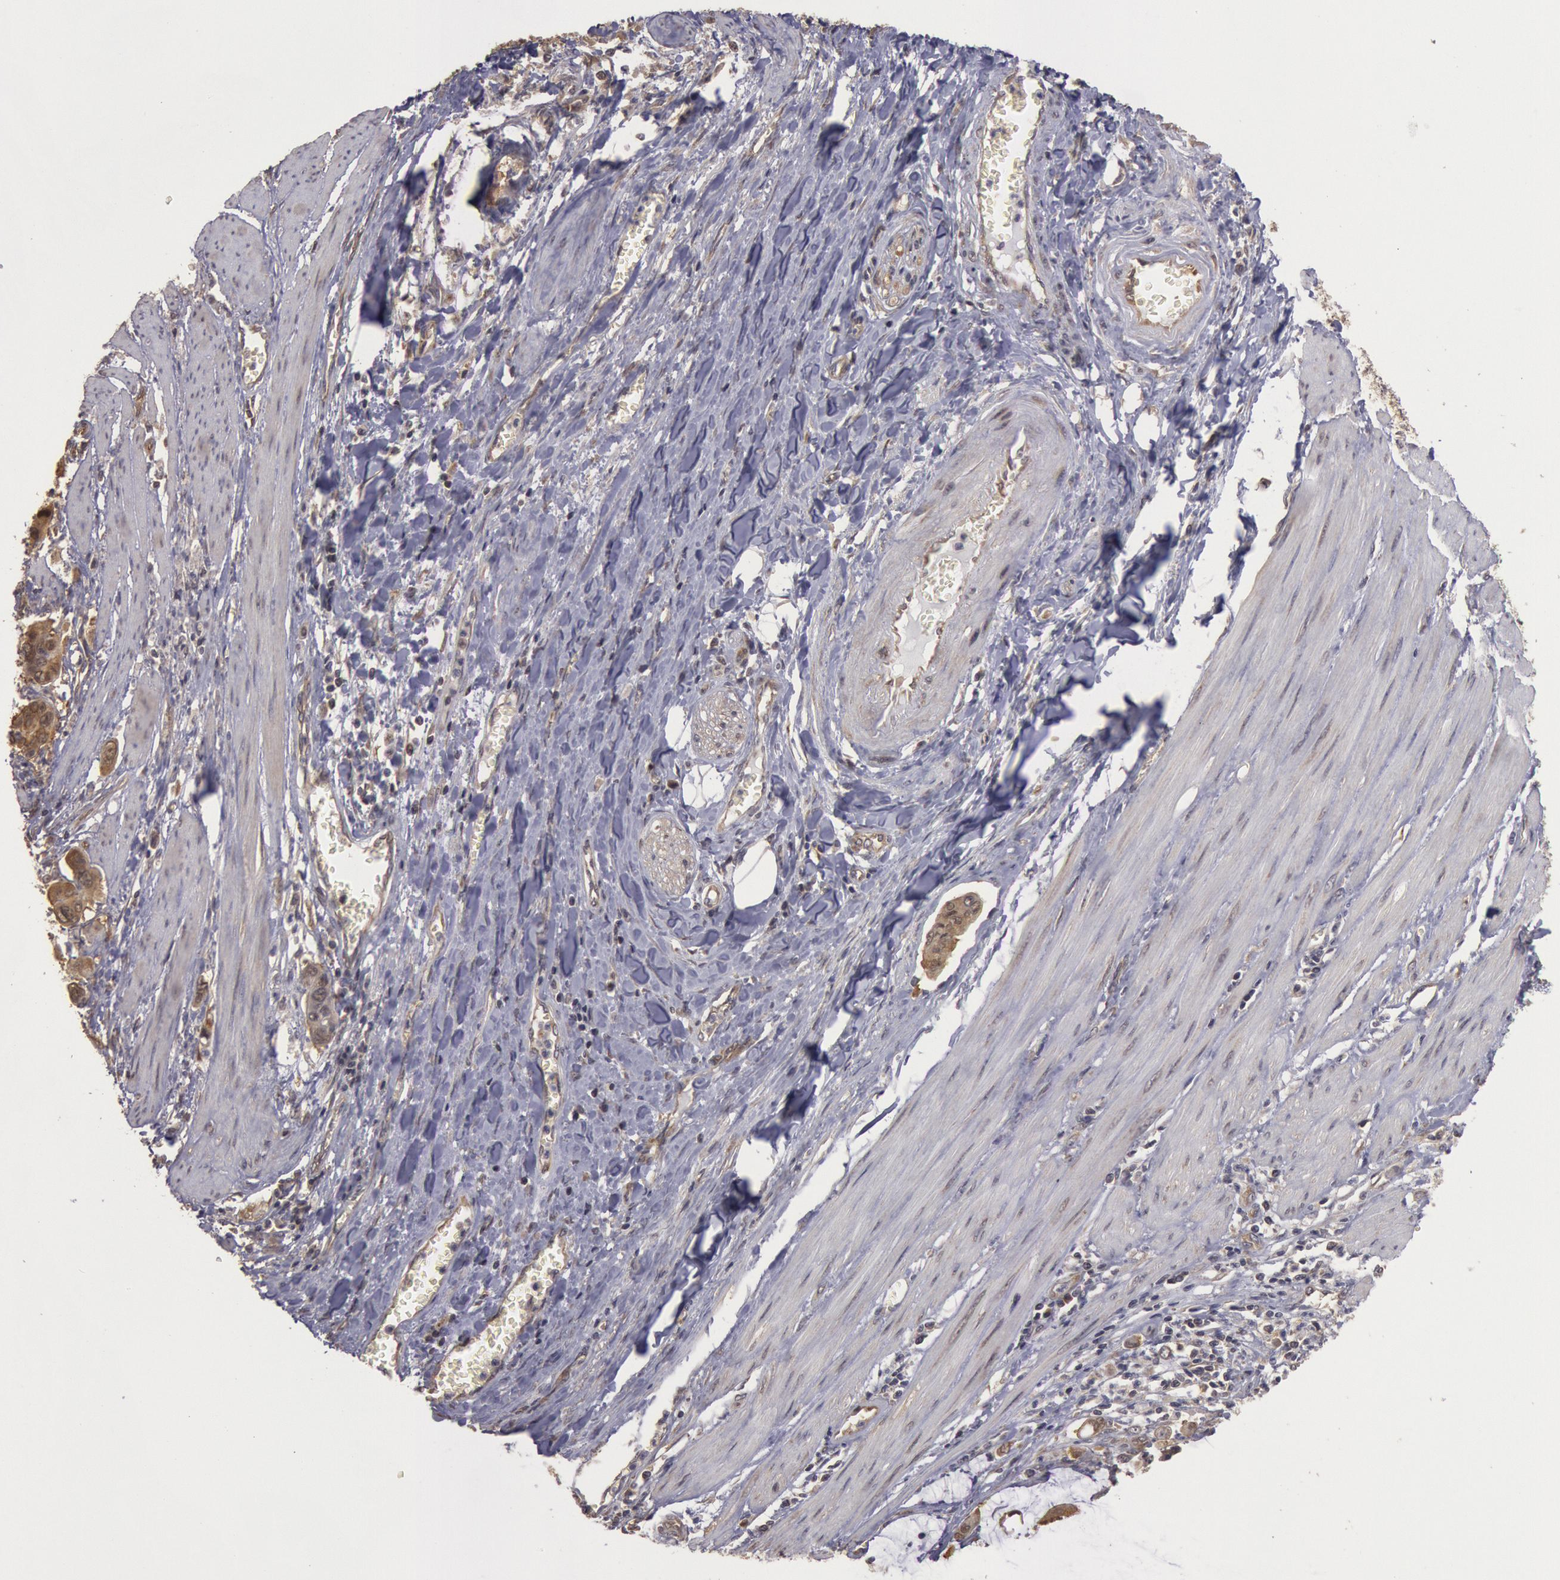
{"staining": {"intensity": "weak", "quantity": ">75%", "location": "cytoplasmic/membranous"}, "tissue": "stomach cancer", "cell_type": "Tumor cells", "image_type": "cancer", "snomed": [{"axis": "morphology", "description": "Adenocarcinoma, NOS"}, {"axis": "topography", "description": "Stomach, upper"}], "caption": "About >75% of tumor cells in stomach adenocarcinoma demonstrate weak cytoplasmic/membranous protein expression as visualized by brown immunohistochemical staining.", "gene": "USP14", "patient": {"sex": "male", "age": 80}}